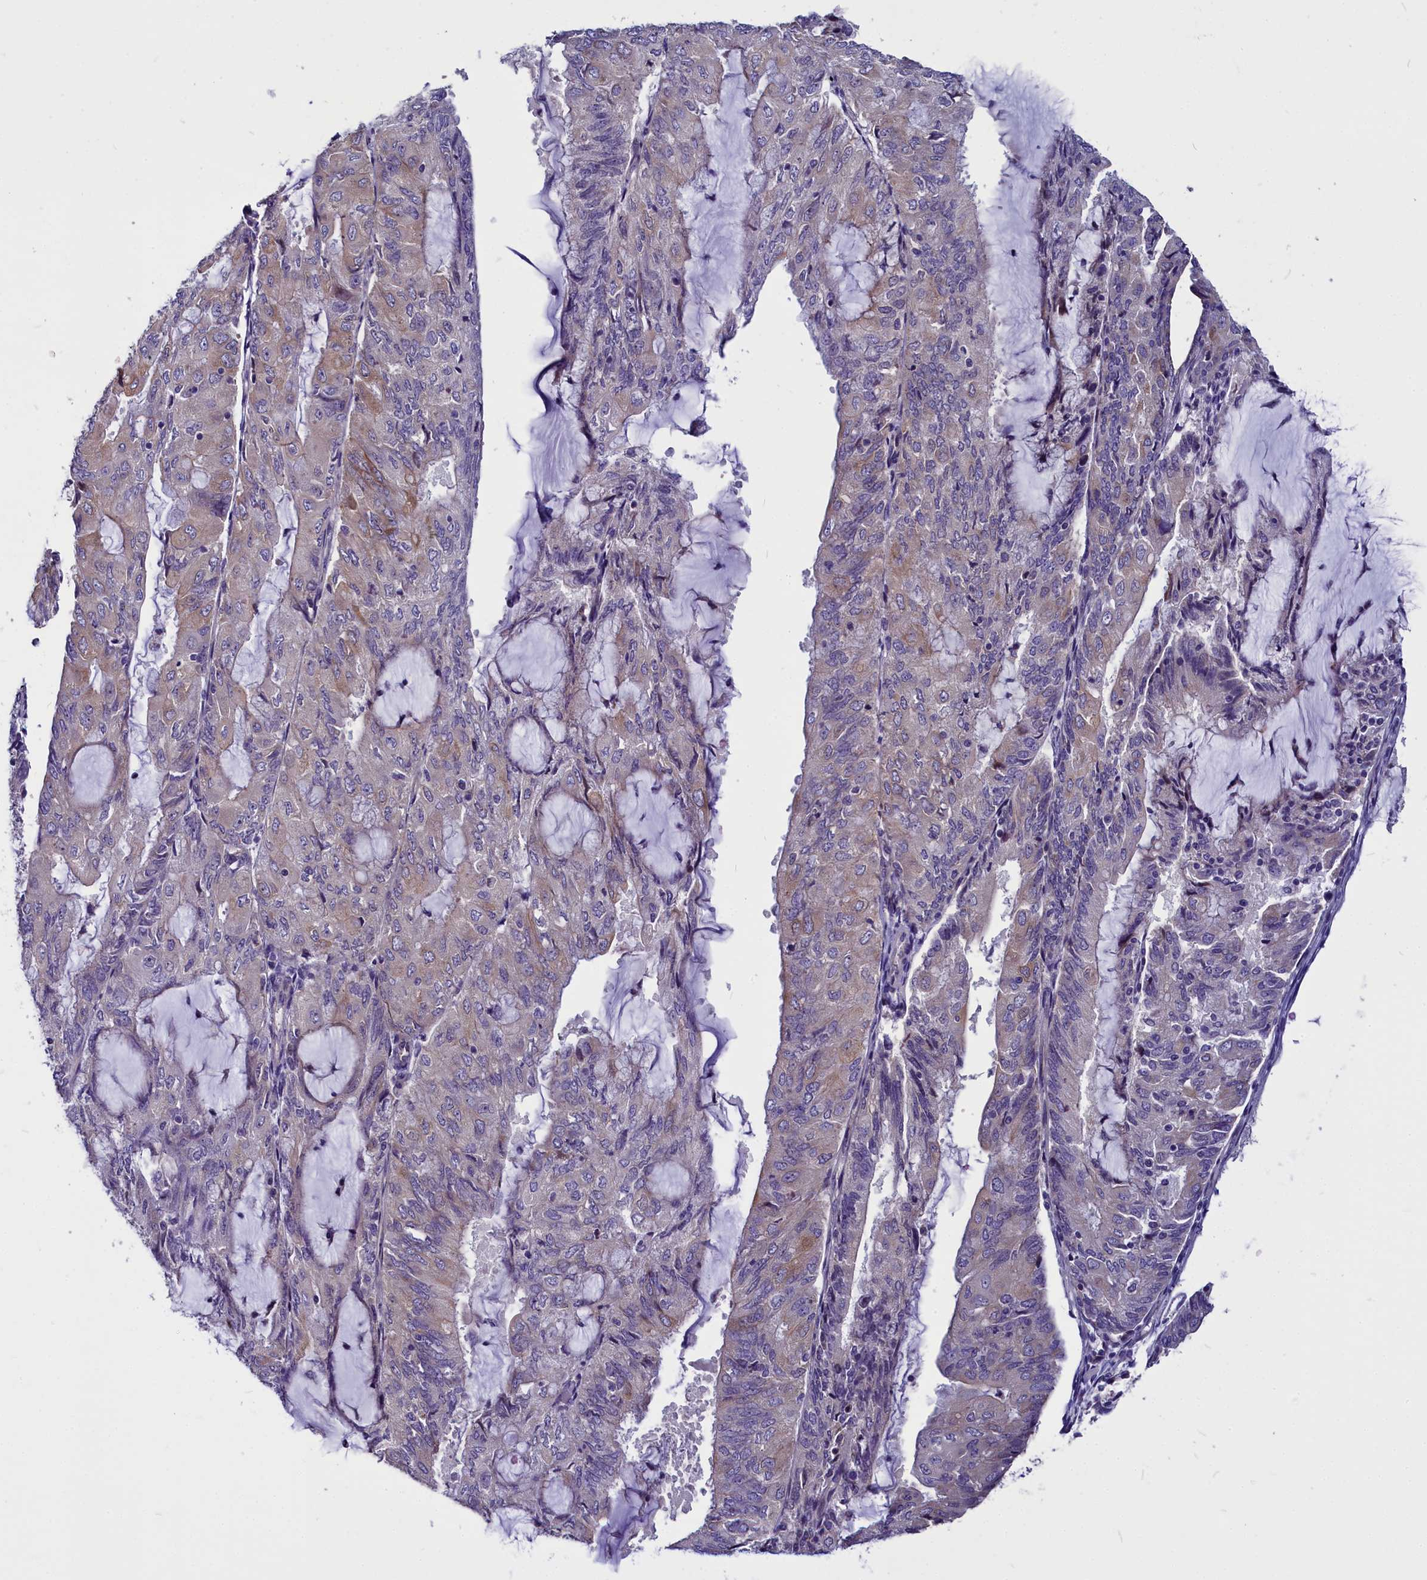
{"staining": {"intensity": "weak", "quantity": "<25%", "location": "cytoplasmic/membranous"}, "tissue": "endometrial cancer", "cell_type": "Tumor cells", "image_type": "cancer", "snomed": [{"axis": "morphology", "description": "Adenocarcinoma, NOS"}, {"axis": "topography", "description": "Endometrium"}], "caption": "Histopathology image shows no protein expression in tumor cells of endometrial cancer (adenocarcinoma) tissue.", "gene": "CEP170", "patient": {"sex": "female", "age": 81}}